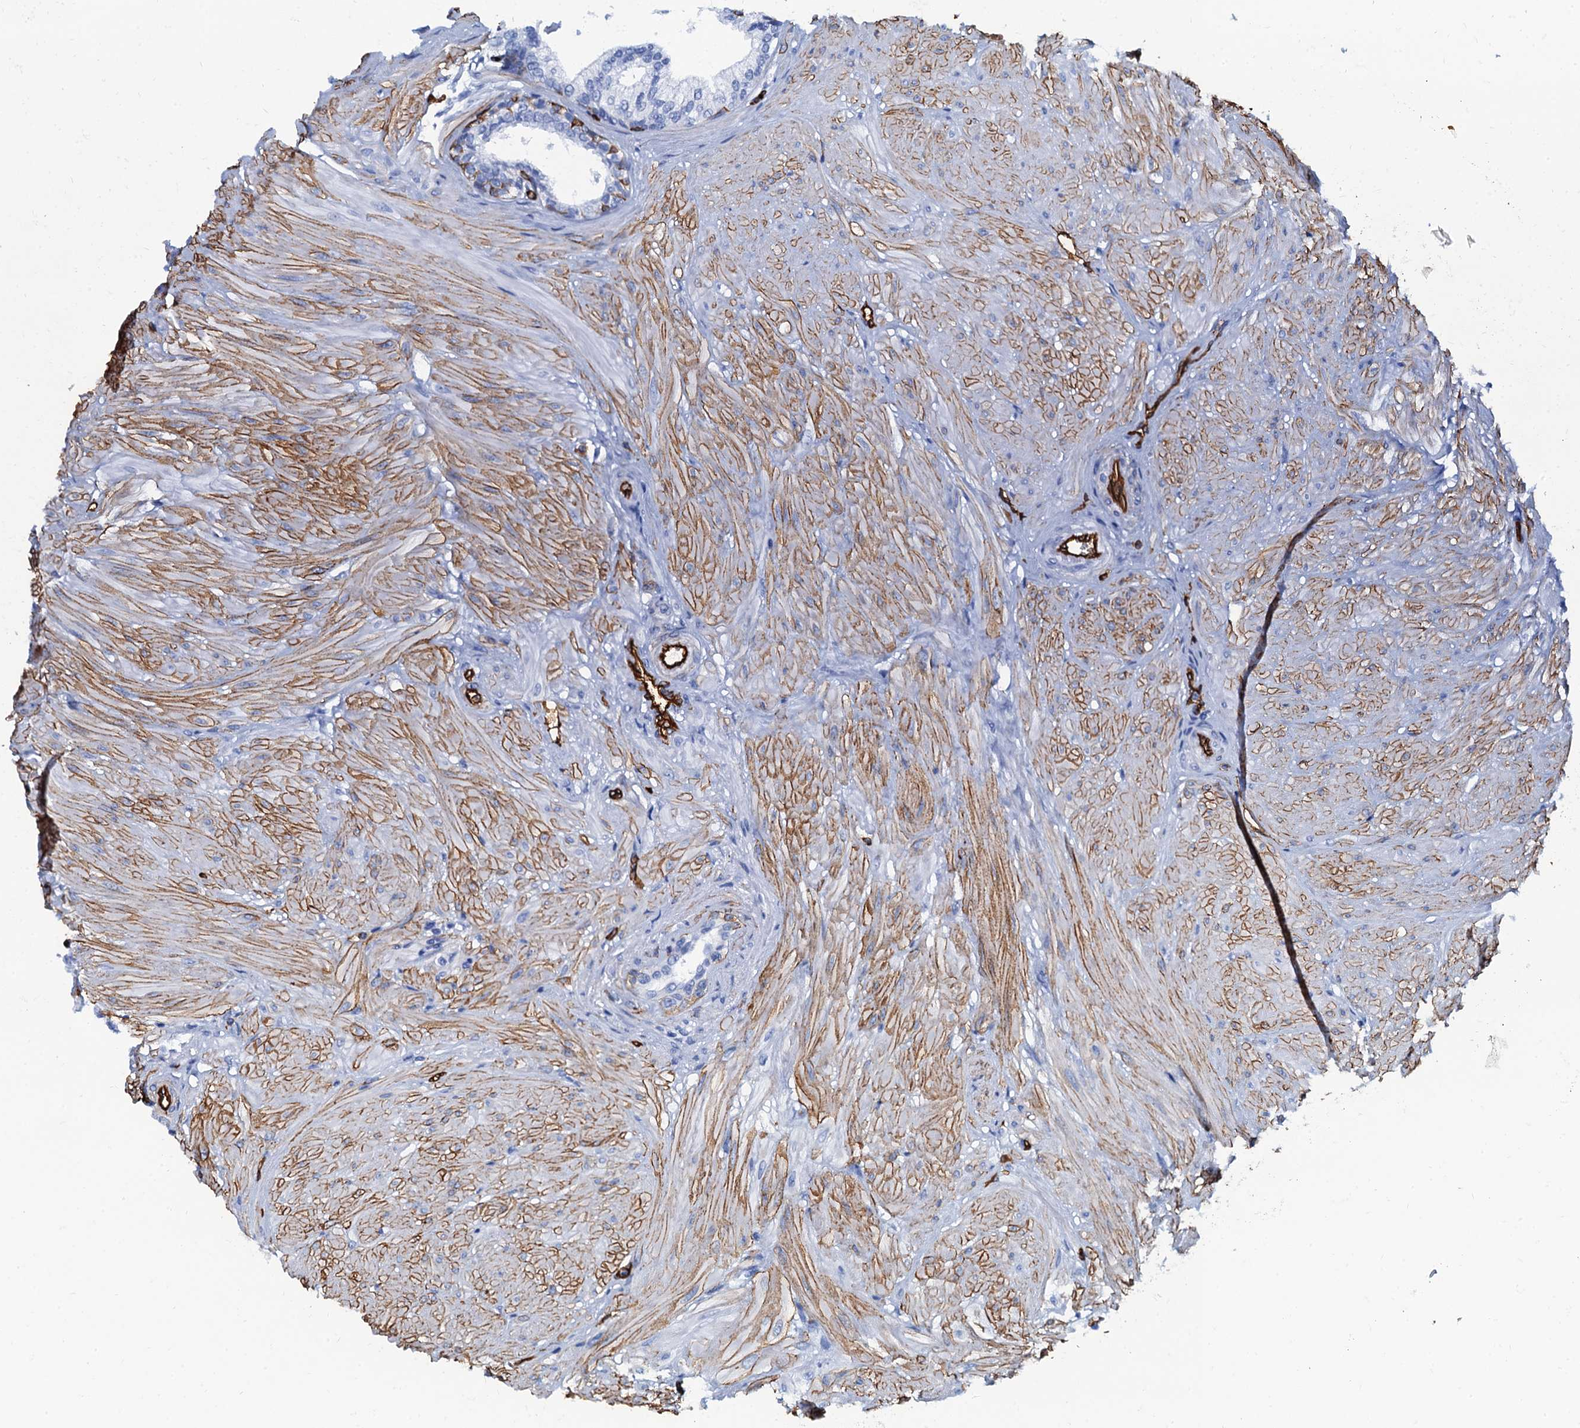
{"staining": {"intensity": "negative", "quantity": "none", "location": "none"}, "tissue": "prostate", "cell_type": "Glandular cells", "image_type": "normal", "snomed": [{"axis": "morphology", "description": "Normal tissue, NOS"}, {"axis": "topography", "description": "Prostate"}], "caption": "There is no significant staining in glandular cells of prostate.", "gene": "CAVIN2", "patient": {"sex": "male", "age": 48}}